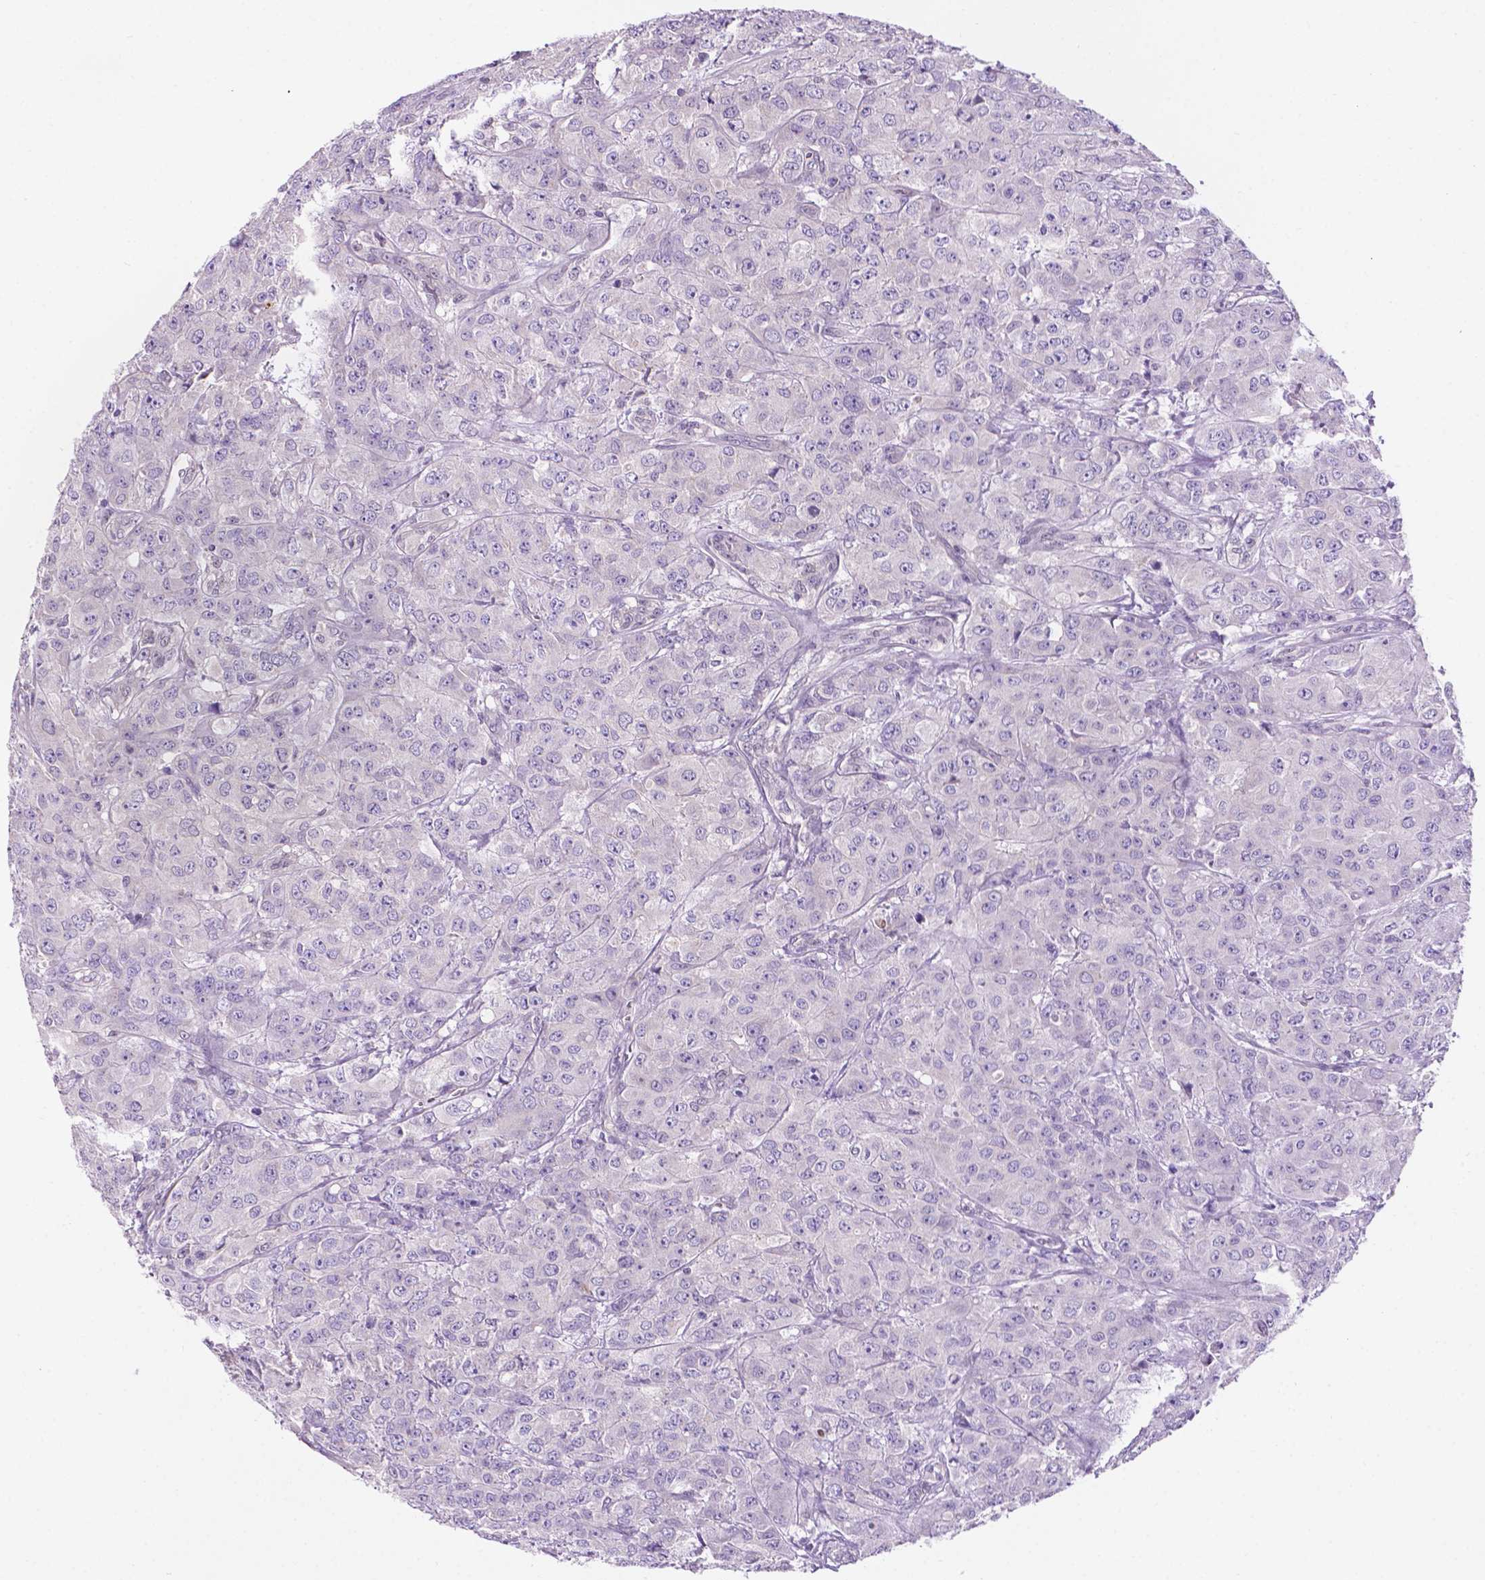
{"staining": {"intensity": "negative", "quantity": "none", "location": "none"}, "tissue": "breast cancer", "cell_type": "Tumor cells", "image_type": "cancer", "snomed": [{"axis": "morphology", "description": "Normal tissue, NOS"}, {"axis": "morphology", "description": "Duct carcinoma"}, {"axis": "topography", "description": "Breast"}], "caption": "The micrograph reveals no staining of tumor cells in breast cancer (infiltrating ductal carcinoma). (DAB IHC, high magnification).", "gene": "FAM50B", "patient": {"sex": "female", "age": 43}}